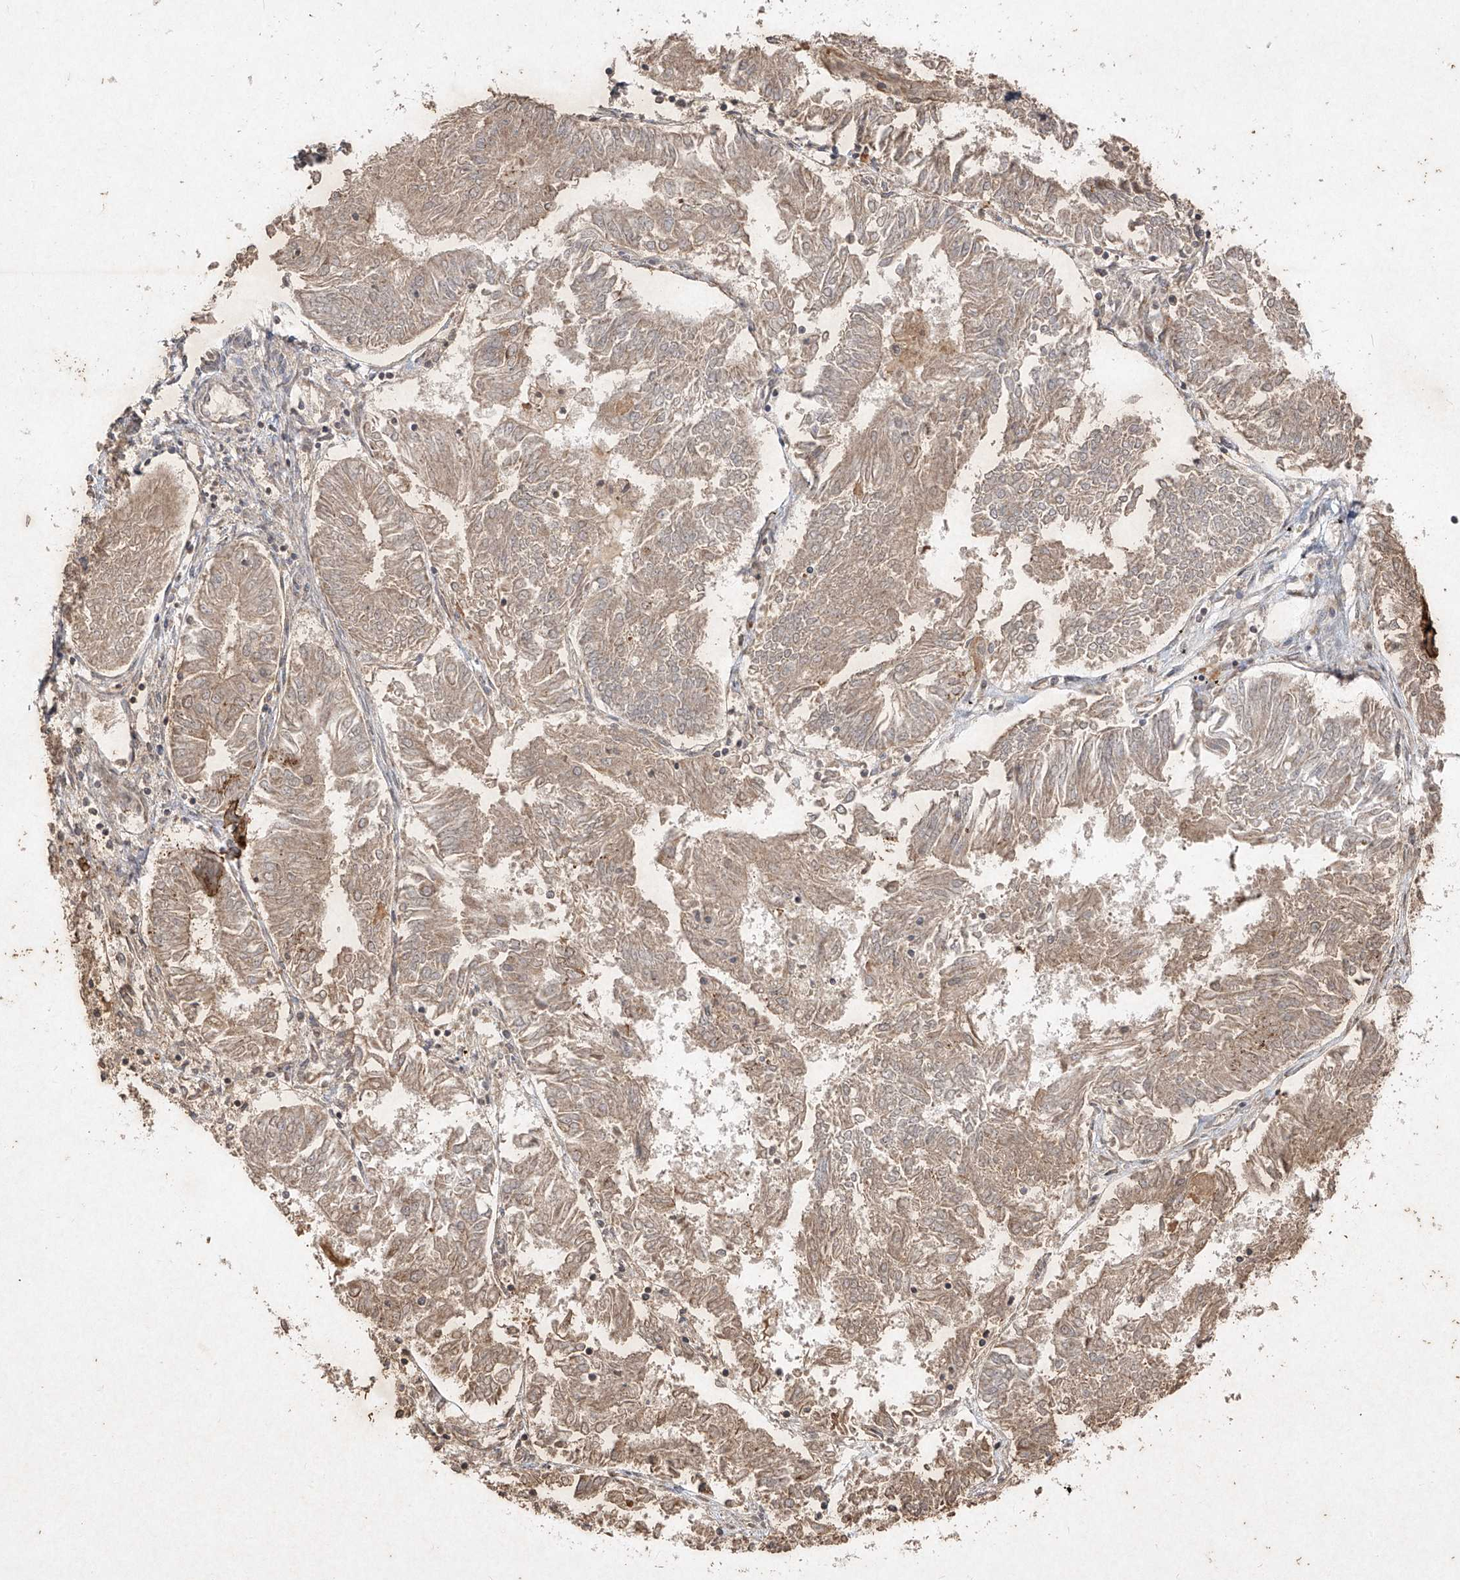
{"staining": {"intensity": "weak", "quantity": ">75%", "location": "cytoplasmic/membranous"}, "tissue": "endometrial cancer", "cell_type": "Tumor cells", "image_type": "cancer", "snomed": [{"axis": "morphology", "description": "Adenocarcinoma, NOS"}, {"axis": "topography", "description": "Endometrium"}], "caption": "Protein staining of endometrial cancer (adenocarcinoma) tissue displays weak cytoplasmic/membranous staining in approximately >75% of tumor cells.", "gene": "ABCD3", "patient": {"sex": "female", "age": 58}}